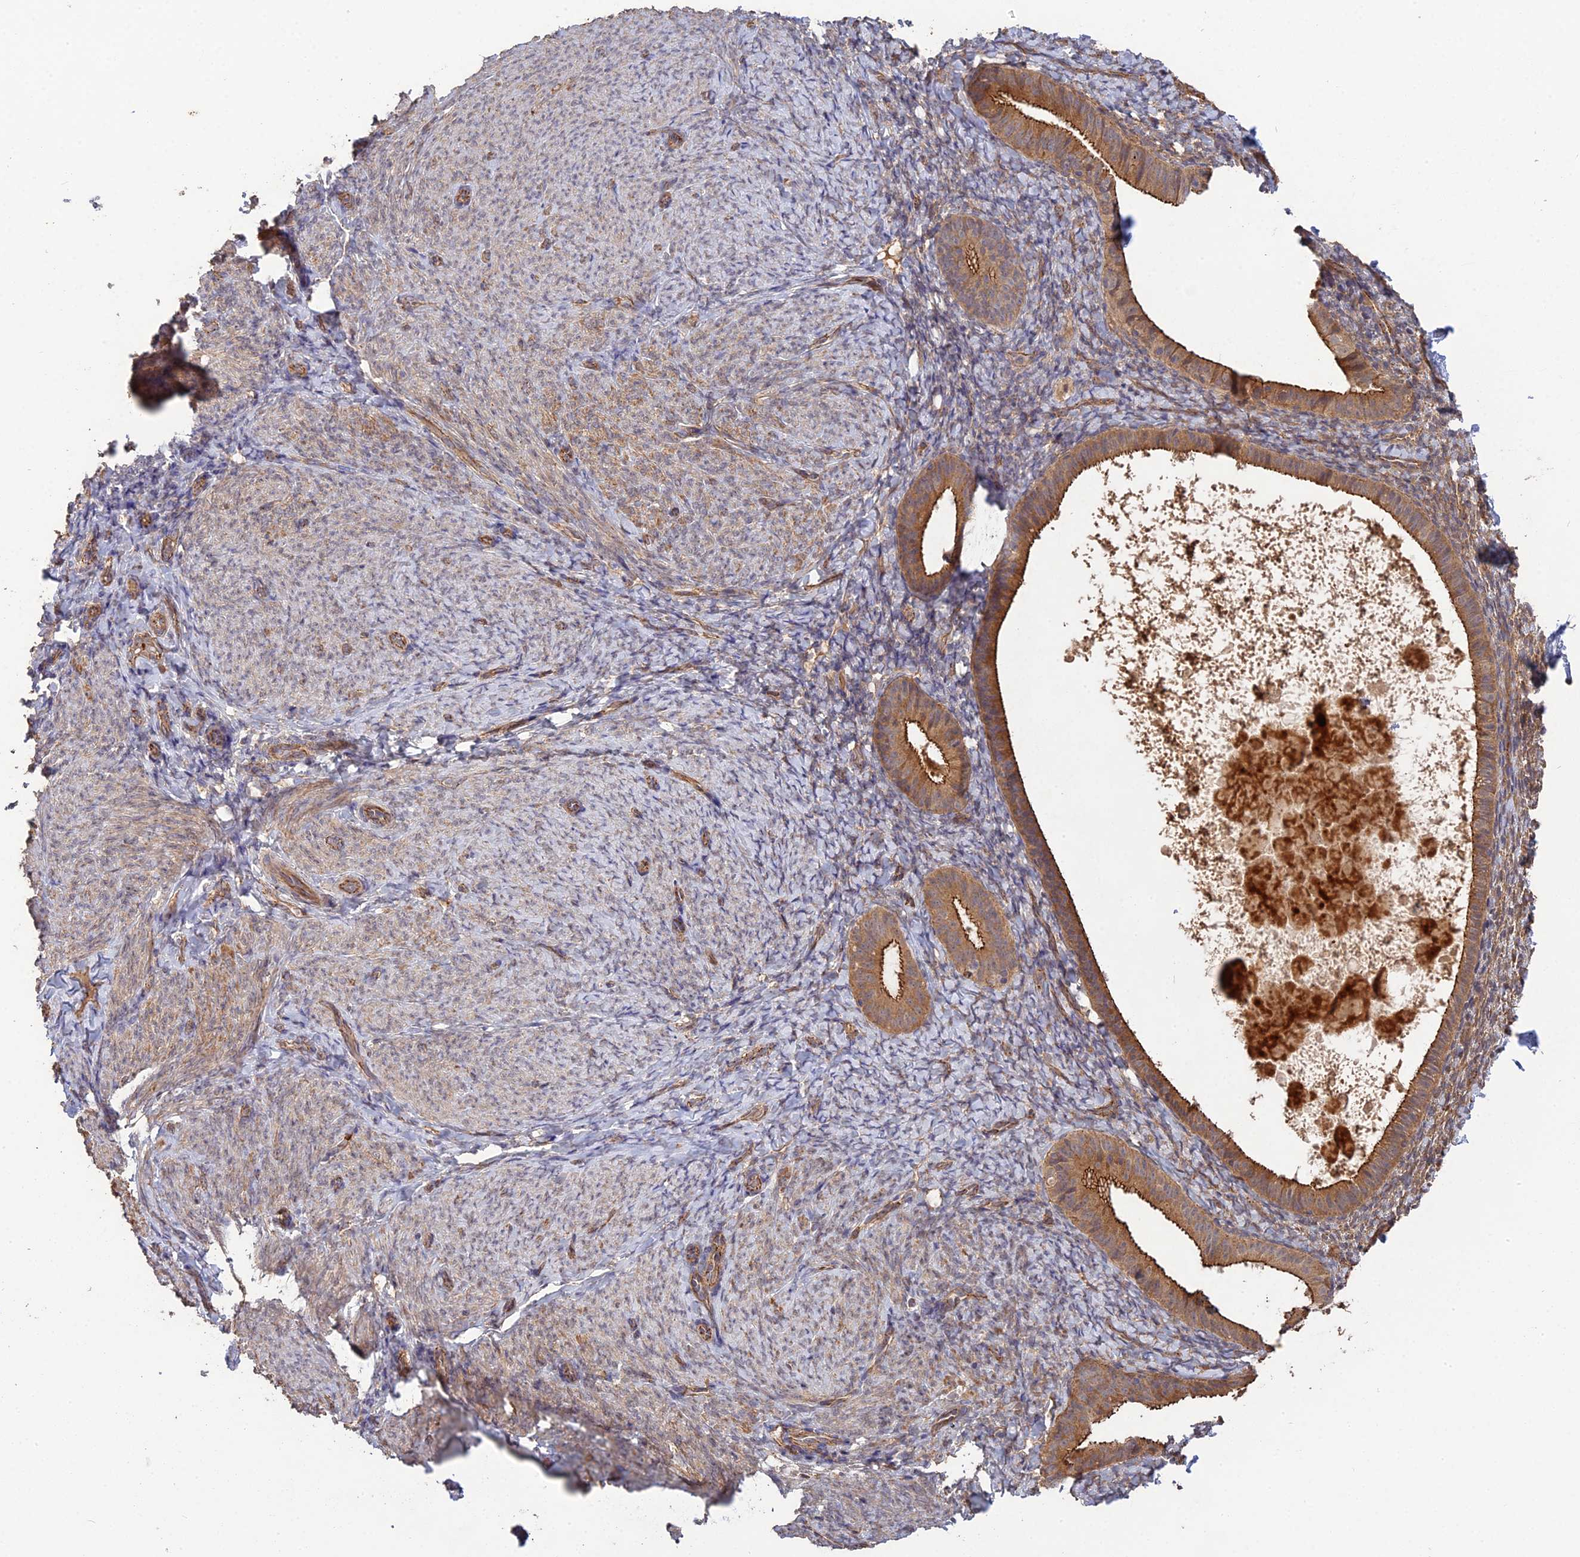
{"staining": {"intensity": "negative", "quantity": "none", "location": "none"}, "tissue": "endometrium", "cell_type": "Cells in endometrial stroma", "image_type": "normal", "snomed": [{"axis": "morphology", "description": "Normal tissue, NOS"}, {"axis": "topography", "description": "Endometrium"}], "caption": "Immunohistochemistry micrograph of benign endometrium: human endometrium stained with DAB exhibits no significant protein positivity in cells in endometrial stroma.", "gene": "ARHGAP40", "patient": {"sex": "female", "age": 65}}